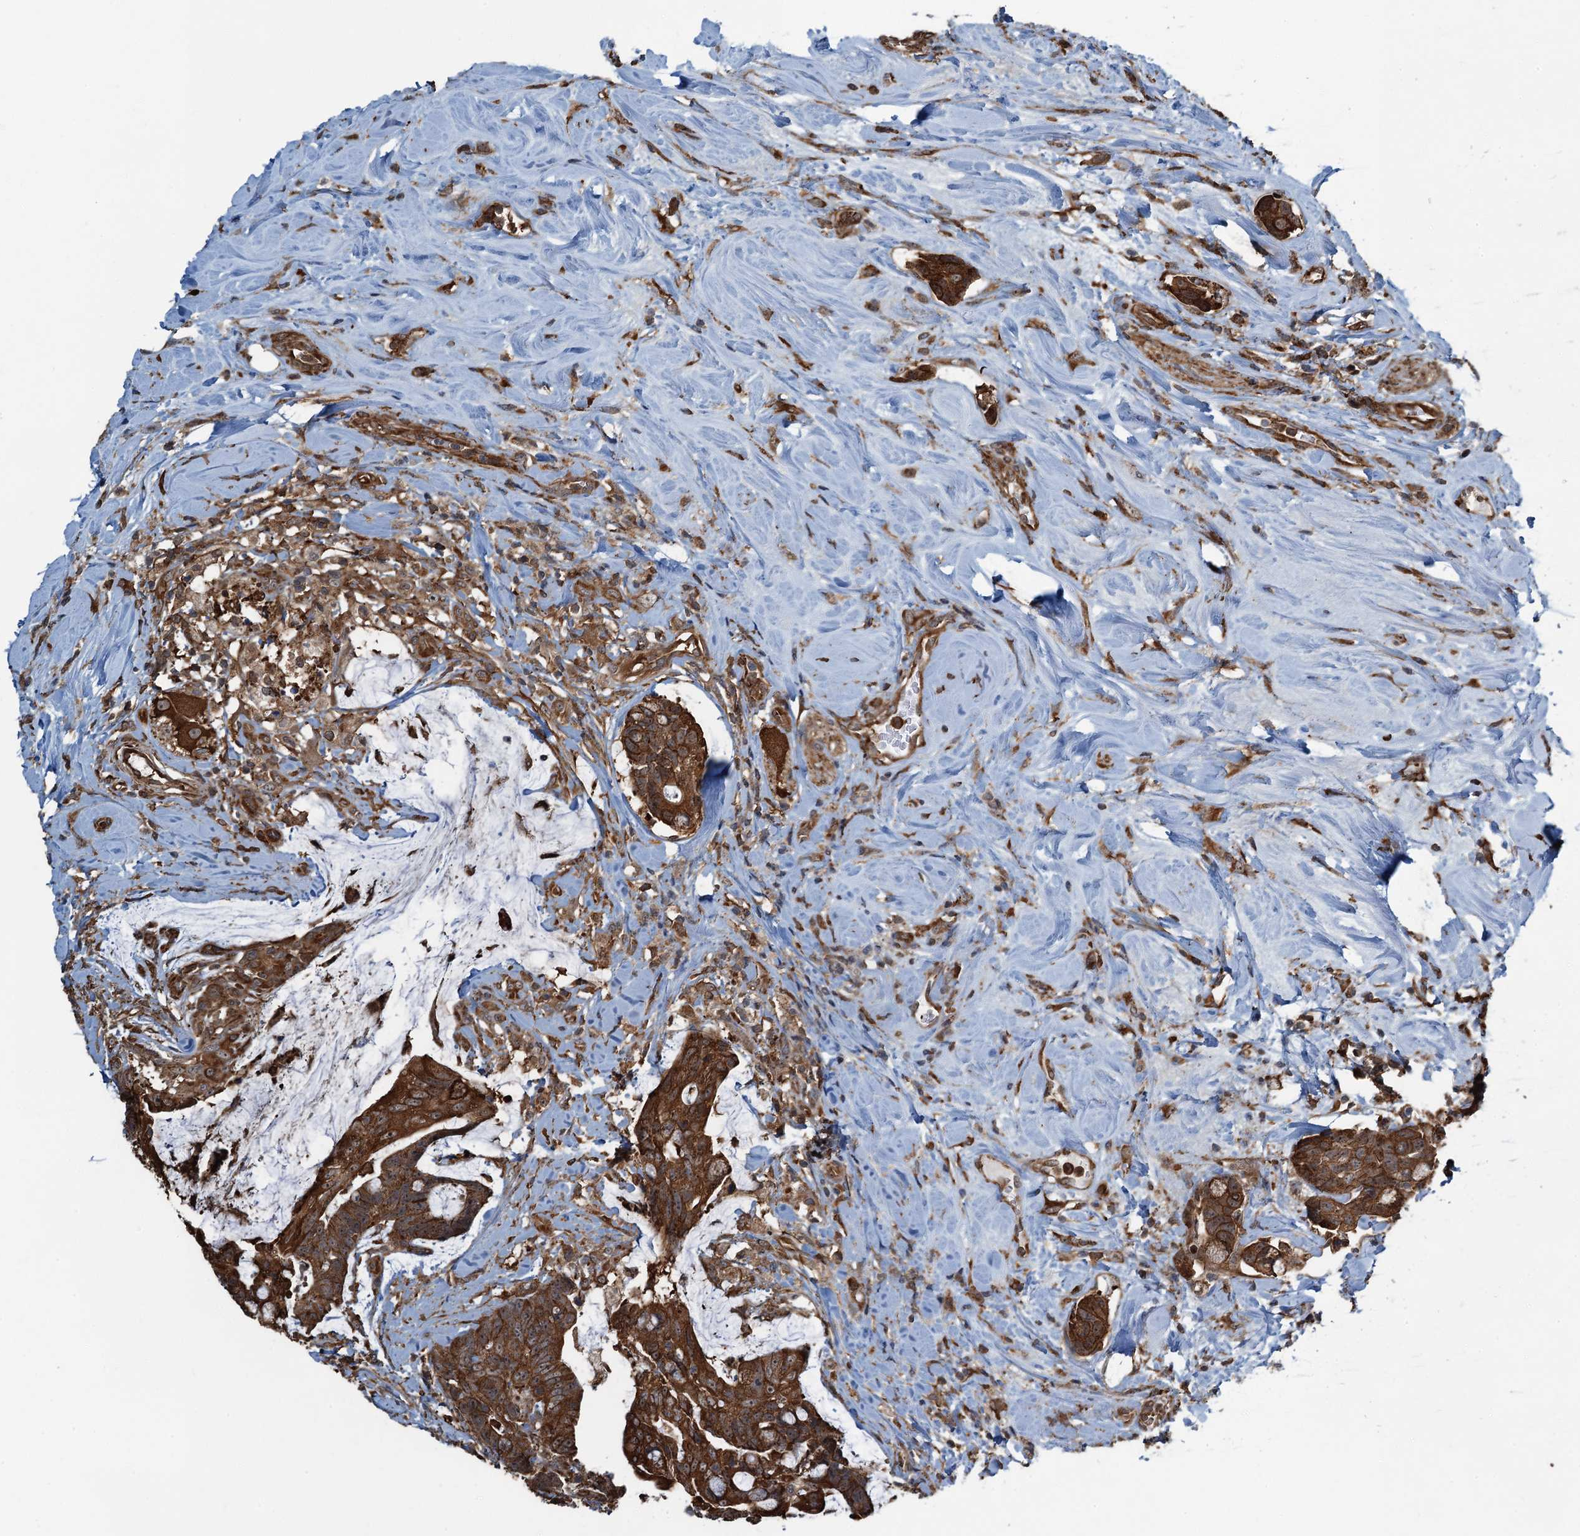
{"staining": {"intensity": "strong", "quantity": ">75%", "location": "cytoplasmic/membranous"}, "tissue": "colorectal cancer", "cell_type": "Tumor cells", "image_type": "cancer", "snomed": [{"axis": "morphology", "description": "Adenocarcinoma, NOS"}, {"axis": "topography", "description": "Colon"}], "caption": "There is high levels of strong cytoplasmic/membranous positivity in tumor cells of colorectal adenocarcinoma, as demonstrated by immunohistochemical staining (brown color).", "gene": "WHAMM", "patient": {"sex": "female", "age": 82}}